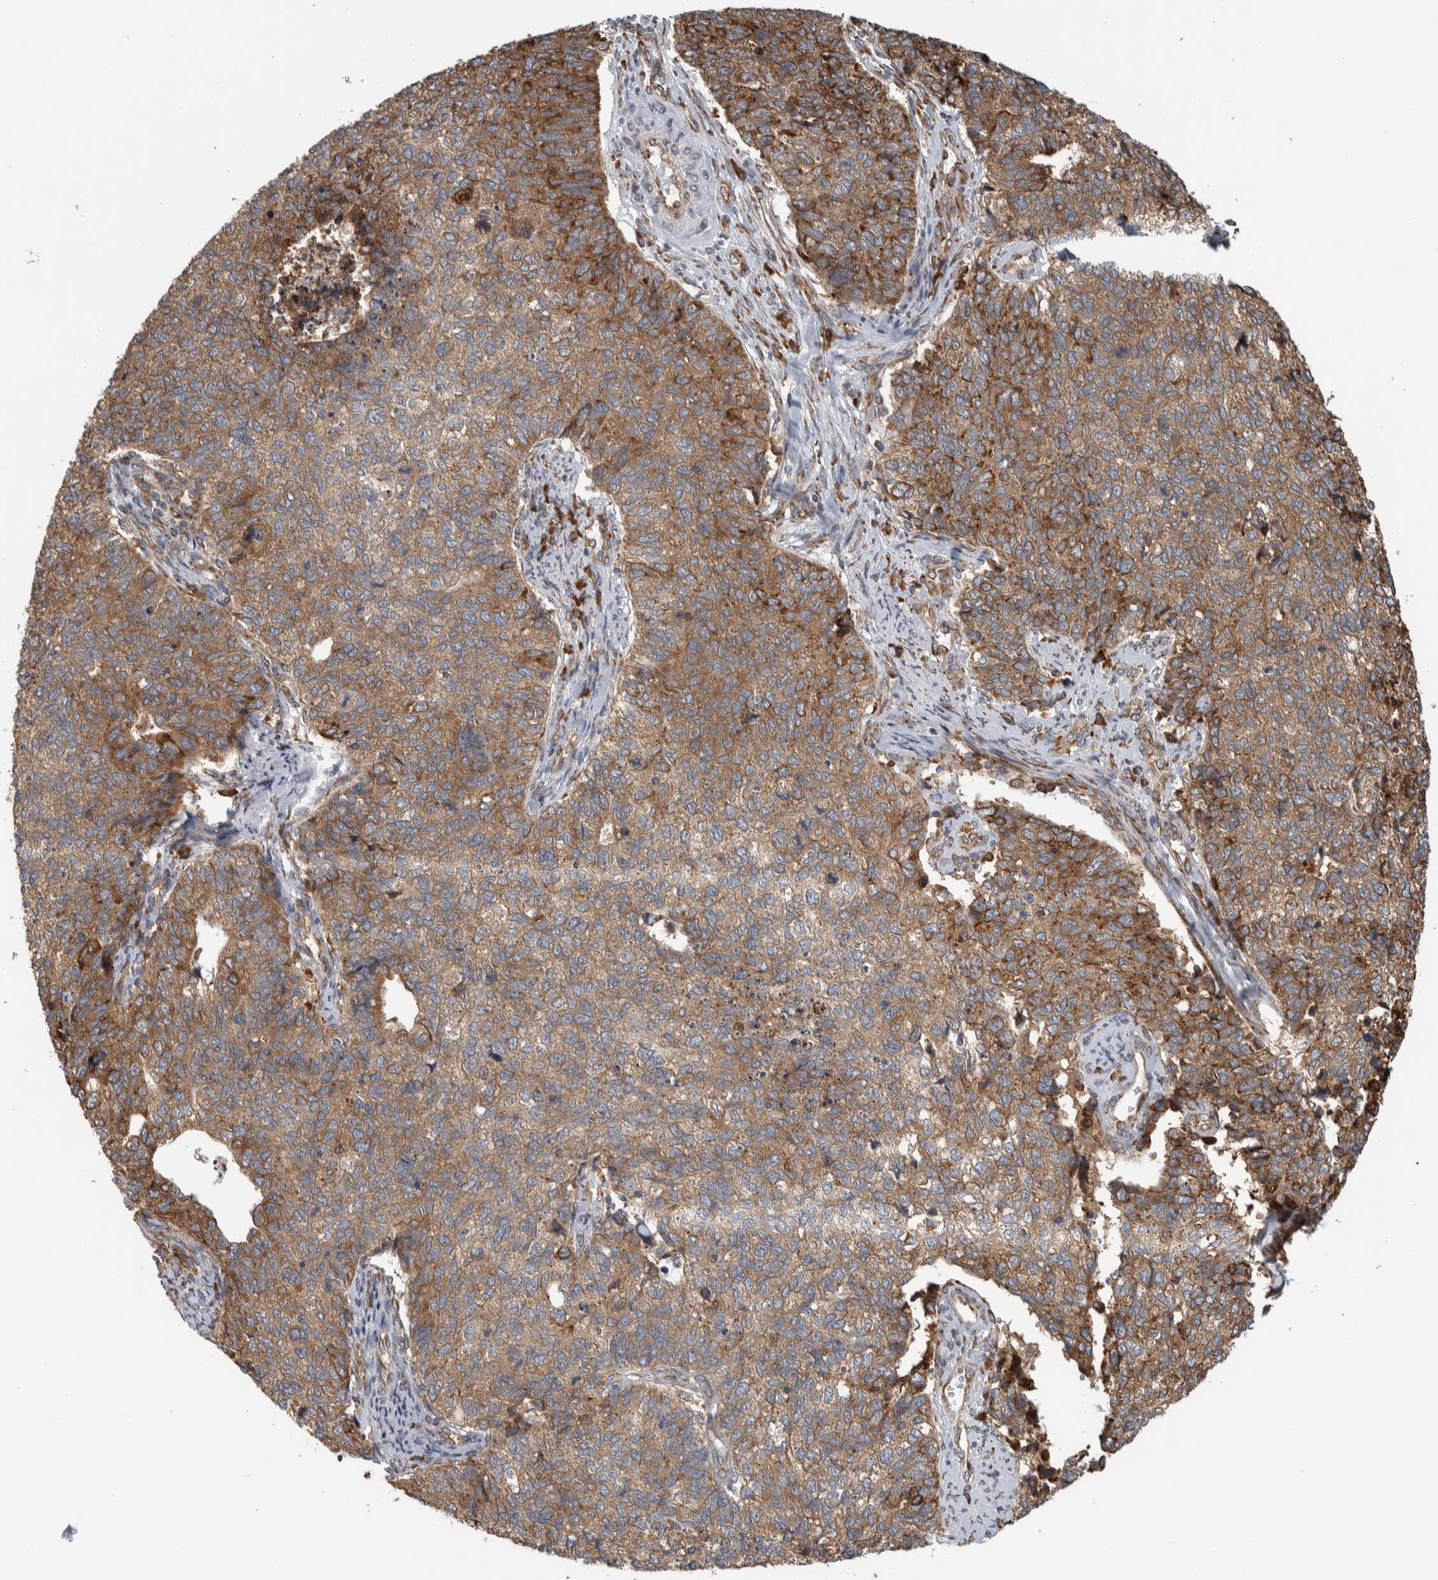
{"staining": {"intensity": "moderate", "quantity": ">75%", "location": "cytoplasmic/membranous"}, "tissue": "cervical cancer", "cell_type": "Tumor cells", "image_type": "cancer", "snomed": [{"axis": "morphology", "description": "Squamous cell carcinoma, NOS"}, {"axis": "topography", "description": "Cervix"}], "caption": "High-power microscopy captured an immunohistochemistry (IHC) histopathology image of cervical cancer, revealing moderate cytoplasmic/membranous expression in approximately >75% of tumor cells. Nuclei are stained in blue.", "gene": "EIF3H", "patient": {"sex": "female", "age": 63}}